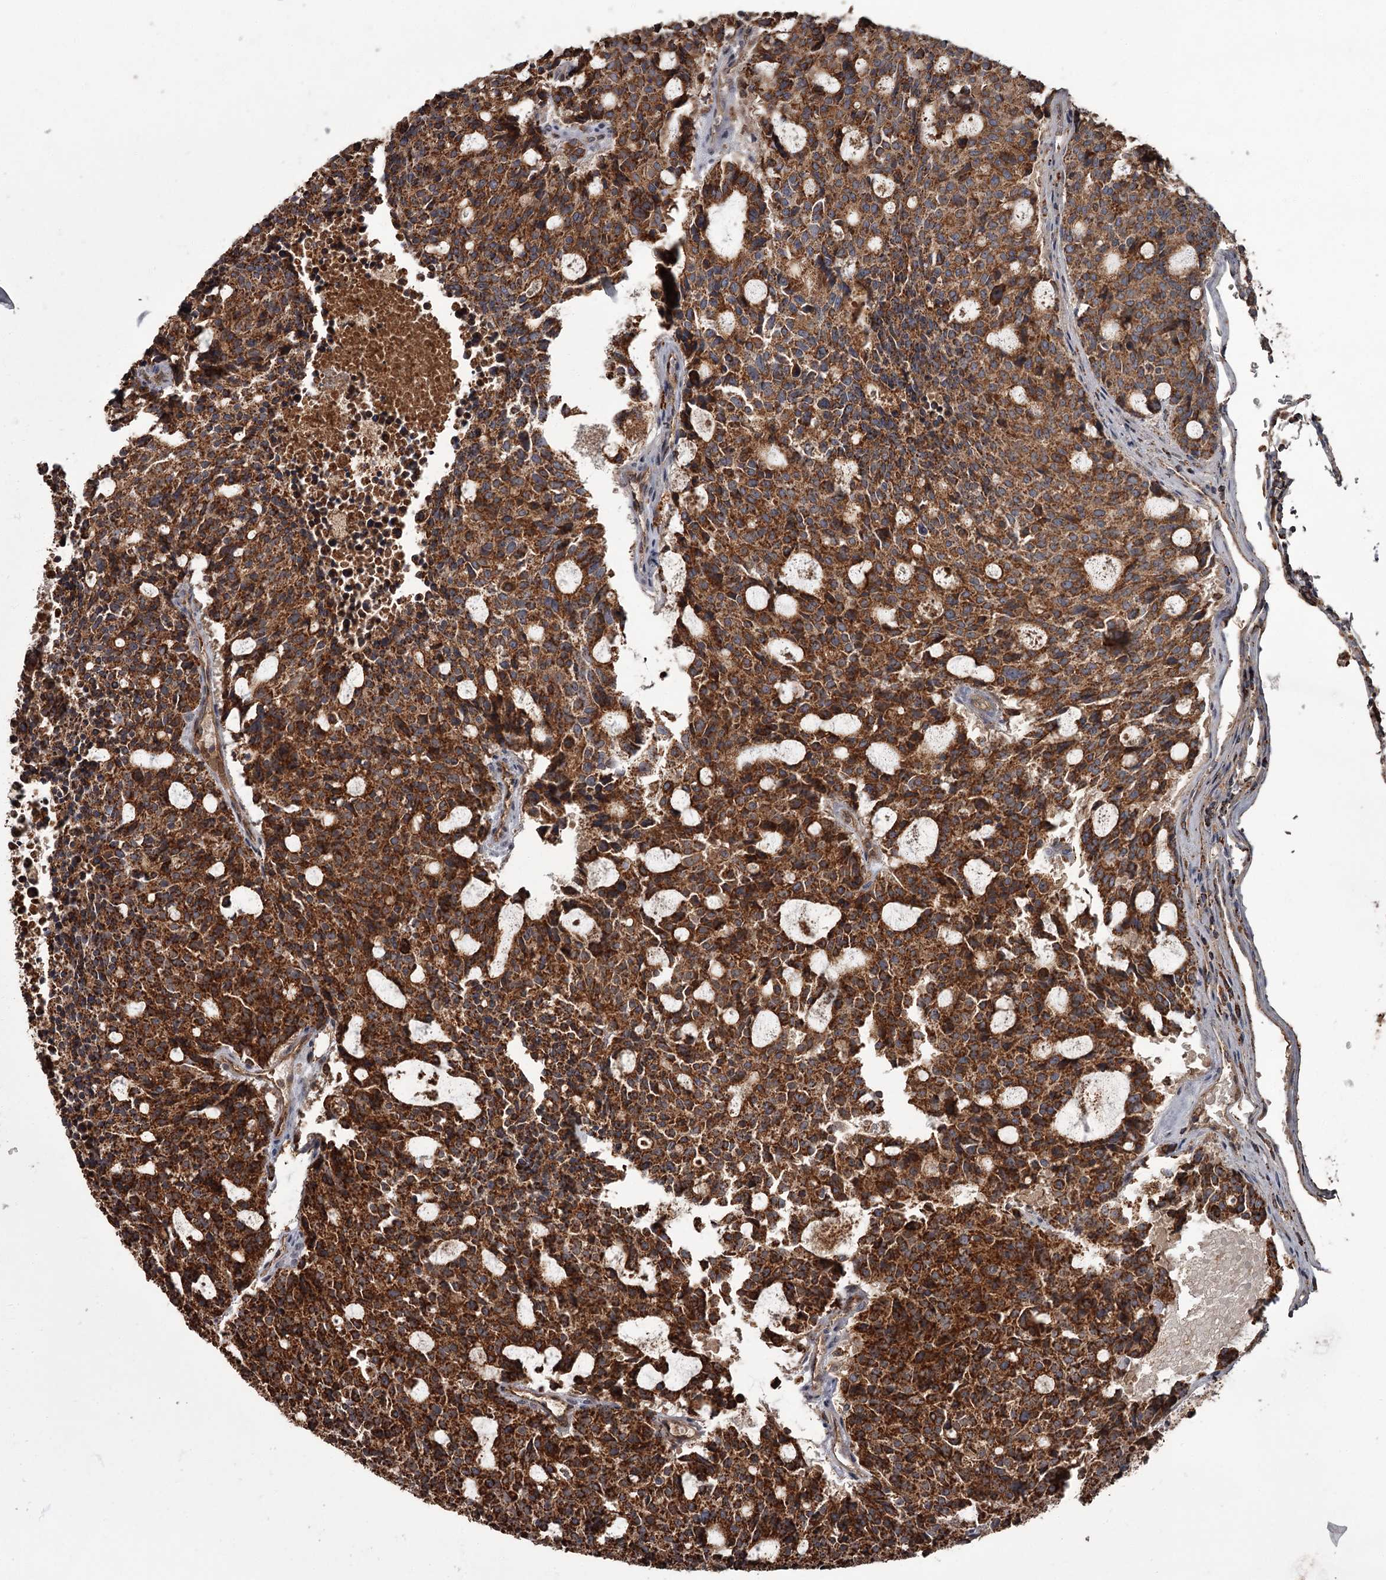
{"staining": {"intensity": "strong", "quantity": ">75%", "location": "cytoplasmic/membranous"}, "tissue": "carcinoid", "cell_type": "Tumor cells", "image_type": "cancer", "snomed": [{"axis": "morphology", "description": "Carcinoid, malignant, NOS"}, {"axis": "topography", "description": "Pancreas"}], "caption": "Carcinoid tissue shows strong cytoplasmic/membranous positivity in about >75% of tumor cells, visualized by immunohistochemistry.", "gene": "THAP9", "patient": {"sex": "female", "age": 54}}